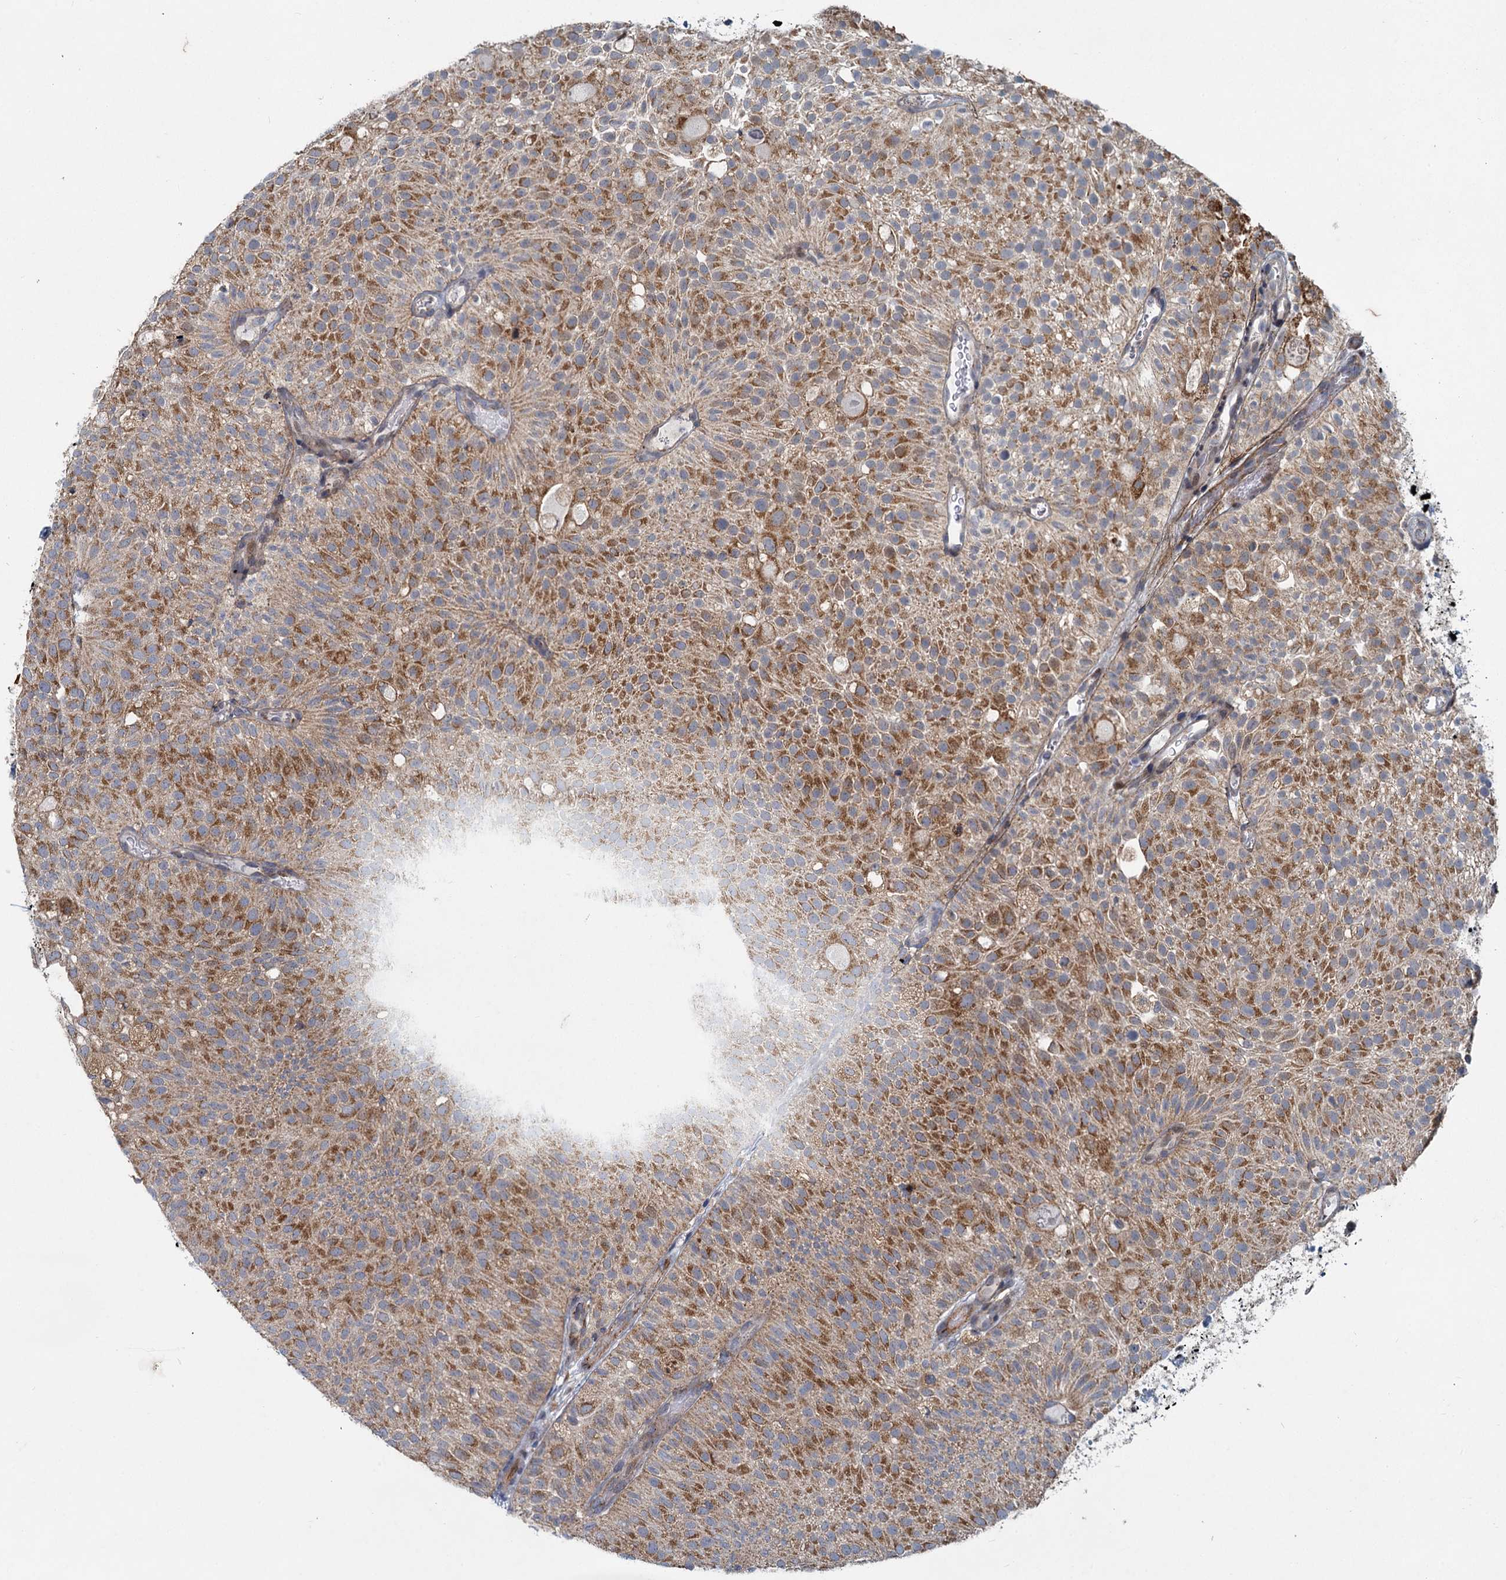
{"staining": {"intensity": "moderate", "quantity": ">75%", "location": "cytoplasmic/membranous"}, "tissue": "urothelial cancer", "cell_type": "Tumor cells", "image_type": "cancer", "snomed": [{"axis": "morphology", "description": "Urothelial carcinoma, Low grade"}, {"axis": "topography", "description": "Urinary bladder"}], "caption": "Immunohistochemical staining of low-grade urothelial carcinoma exhibits medium levels of moderate cytoplasmic/membranous protein staining in approximately >75% of tumor cells.", "gene": "ADCY2", "patient": {"sex": "male", "age": 78}}